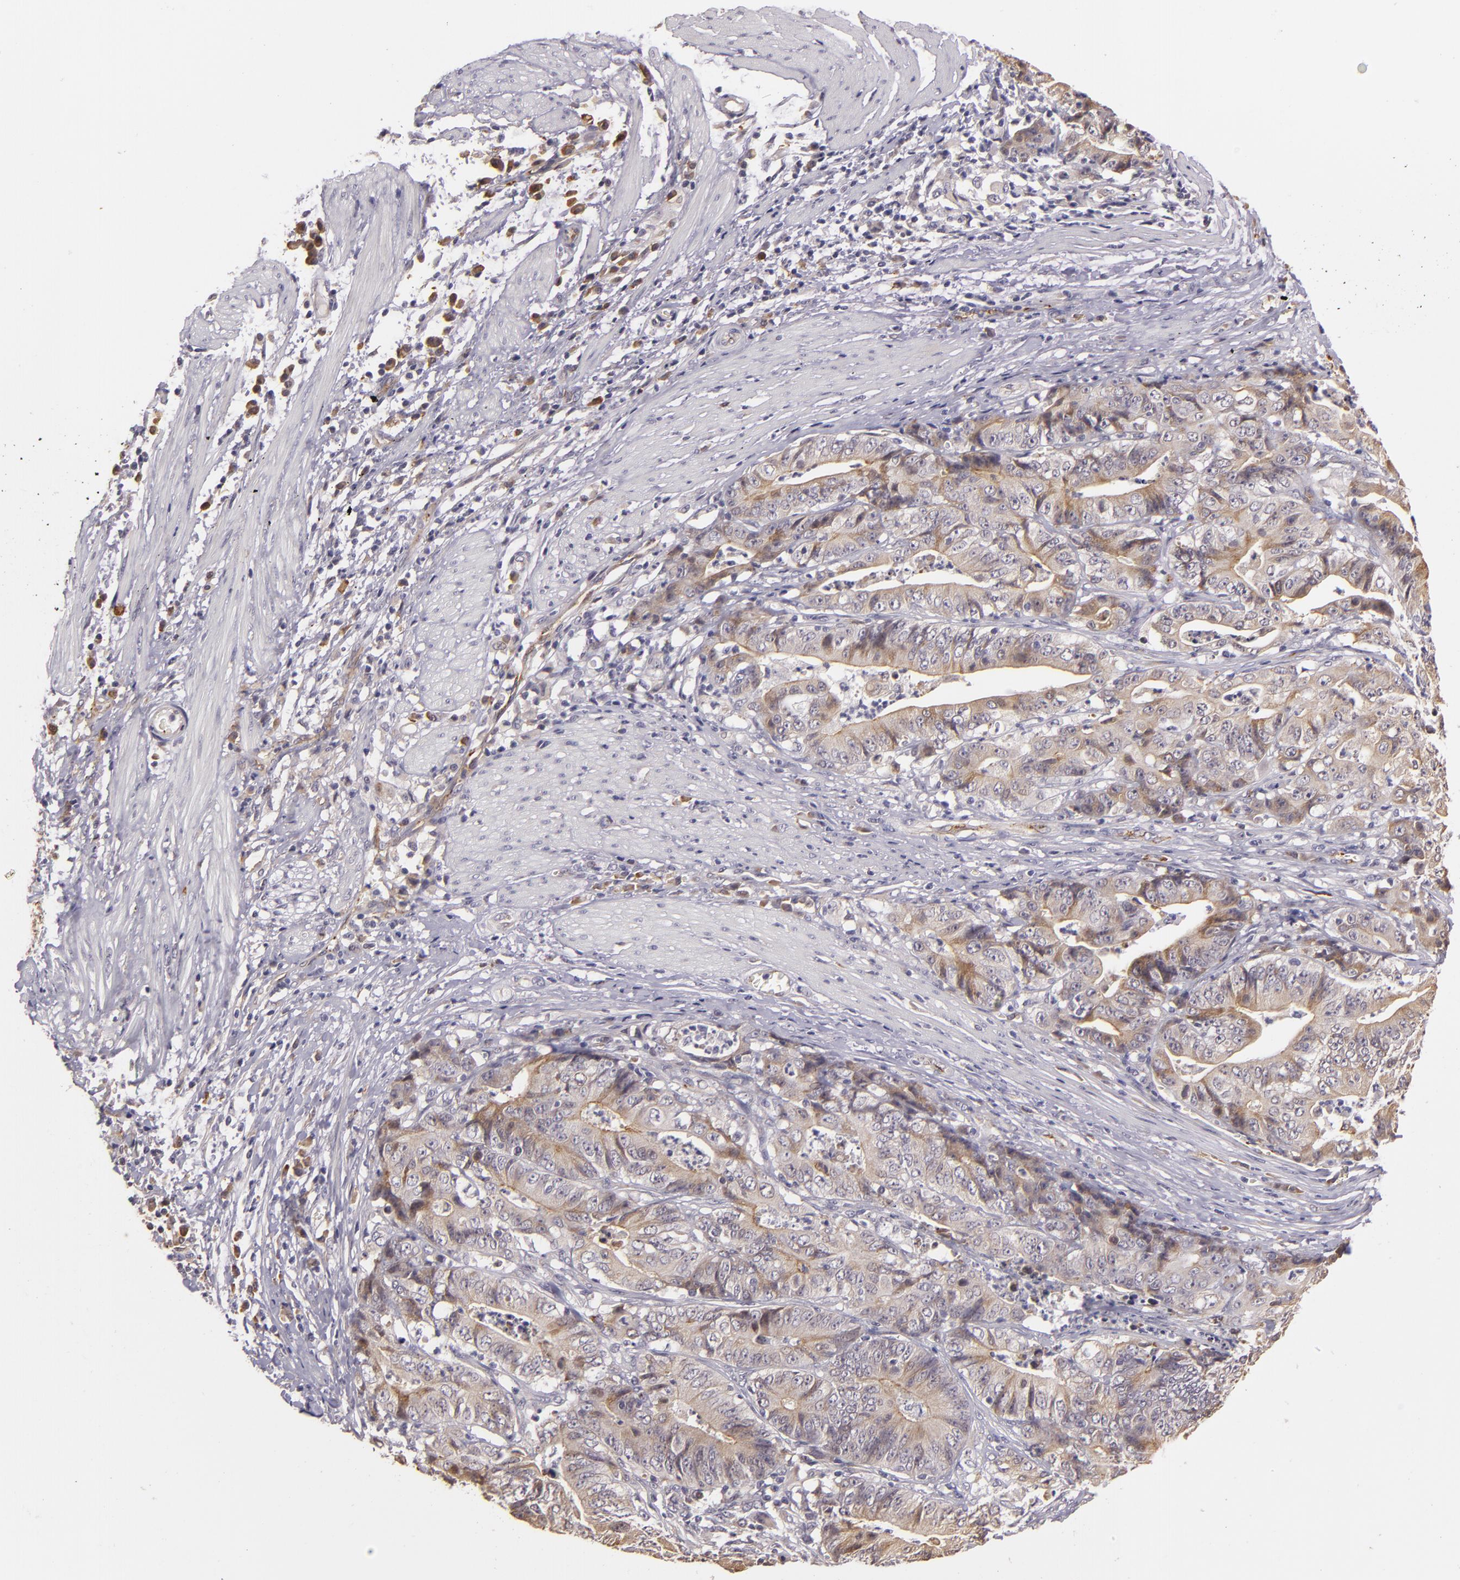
{"staining": {"intensity": "weak", "quantity": "25%-75%", "location": "cytoplasmic/membranous"}, "tissue": "stomach cancer", "cell_type": "Tumor cells", "image_type": "cancer", "snomed": [{"axis": "morphology", "description": "Adenocarcinoma, NOS"}, {"axis": "topography", "description": "Stomach, lower"}], "caption": "Immunohistochemistry (IHC) photomicrograph of human stomach cancer stained for a protein (brown), which demonstrates low levels of weak cytoplasmic/membranous positivity in about 25%-75% of tumor cells.", "gene": "SYTL4", "patient": {"sex": "female", "age": 86}}